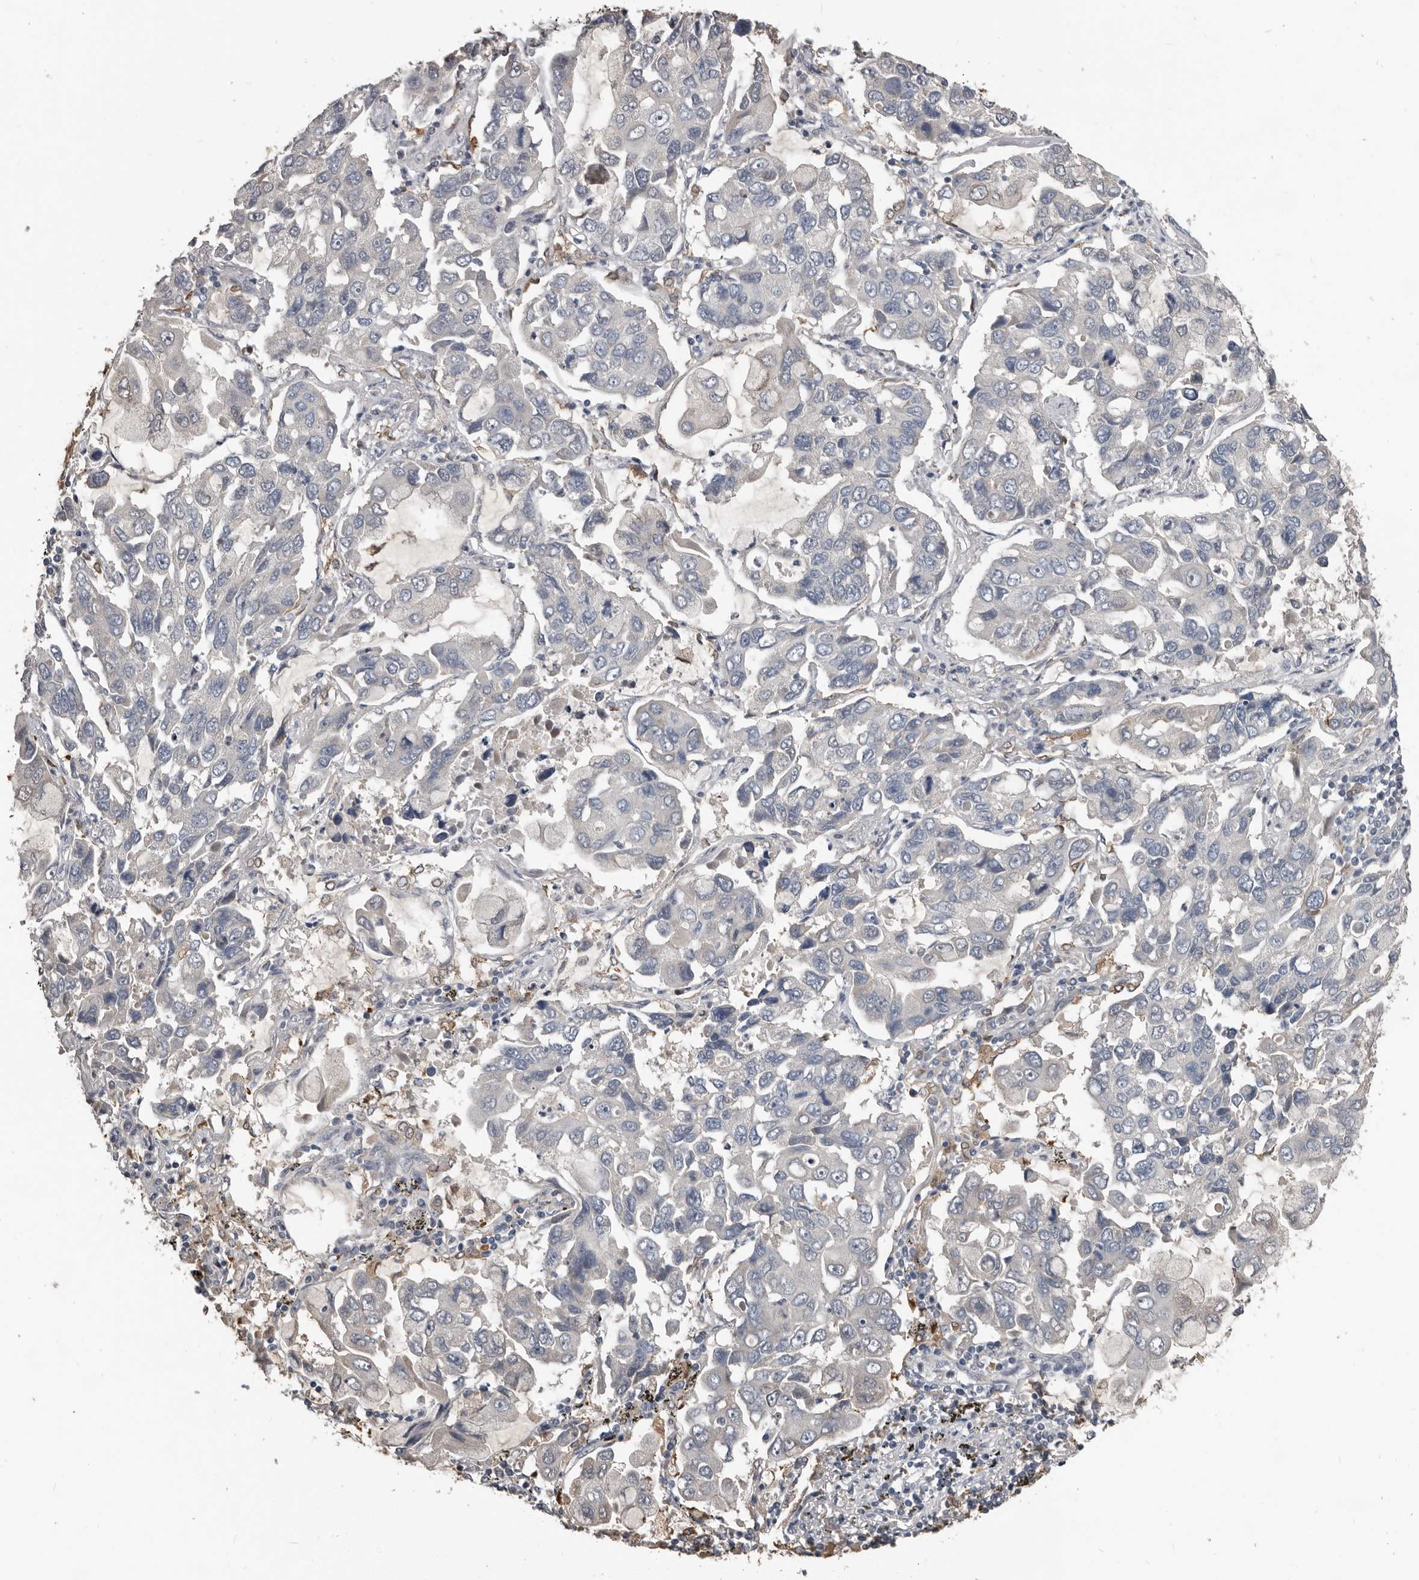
{"staining": {"intensity": "negative", "quantity": "none", "location": "none"}, "tissue": "lung cancer", "cell_type": "Tumor cells", "image_type": "cancer", "snomed": [{"axis": "morphology", "description": "Adenocarcinoma, NOS"}, {"axis": "topography", "description": "Lung"}], "caption": "The histopathology image exhibits no significant staining in tumor cells of lung adenocarcinoma. (DAB immunohistochemistry visualized using brightfield microscopy, high magnification).", "gene": "KCNJ8", "patient": {"sex": "male", "age": 64}}